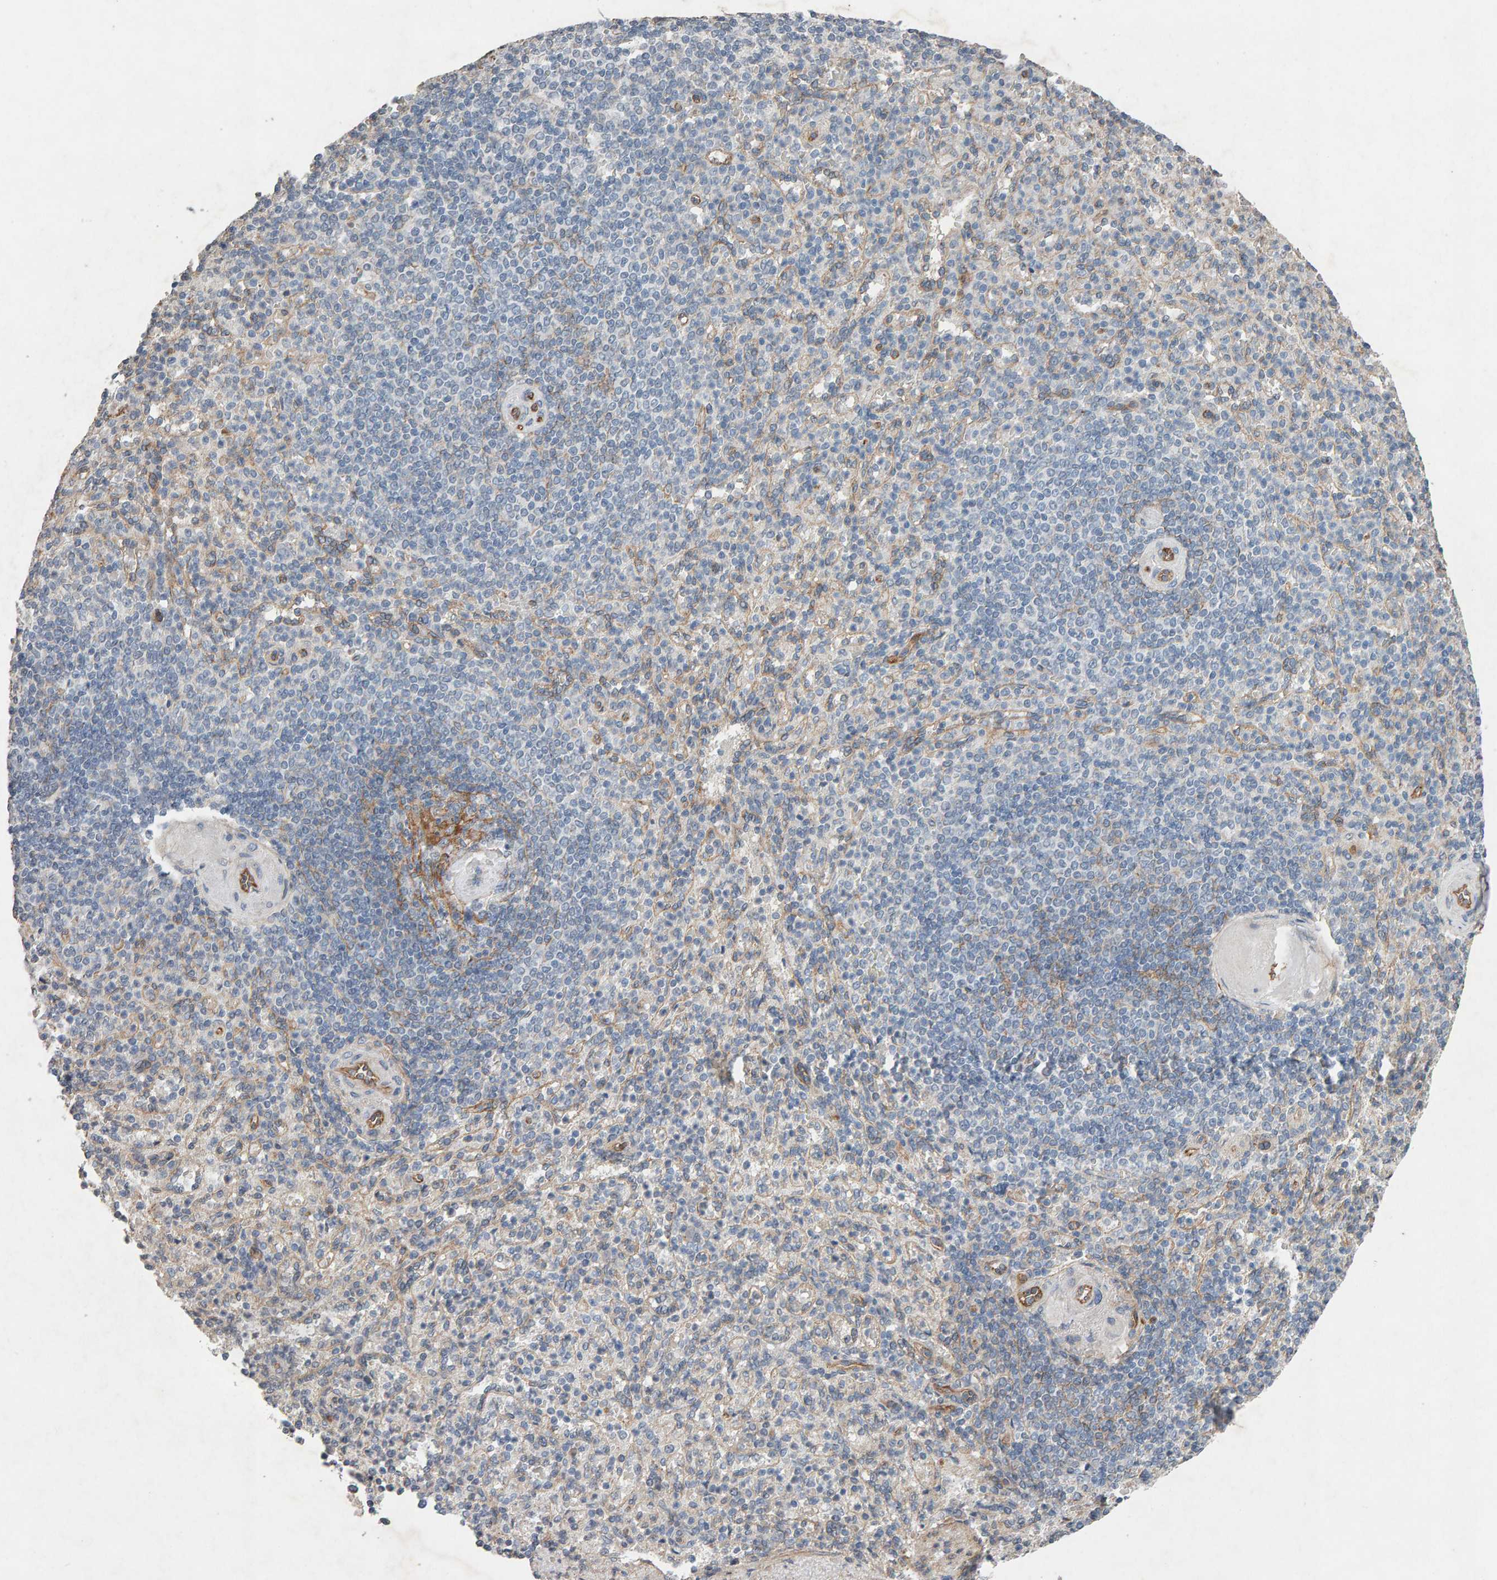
{"staining": {"intensity": "negative", "quantity": "none", "location": "none"}, "tissue": "spleen", "cell_type": "Cells in red pulp", "image_type": "normal", "snomed": [{"axis": "morphology", "description": "Normal tissue, NOS"}, {"axis": "topography", "description": "Spleen"}], "caption": "Immunohistochemistry (IHC) micrograph of unremarkable spleen: spleen stained with DAB exhibits no significant protein positivity in cells in red pulp. (Brightfield microscopy of DAB immunohistochemistry at high magnification).", "gene": "PTPRM", "patient": {"sex": "female", "age": 74}}